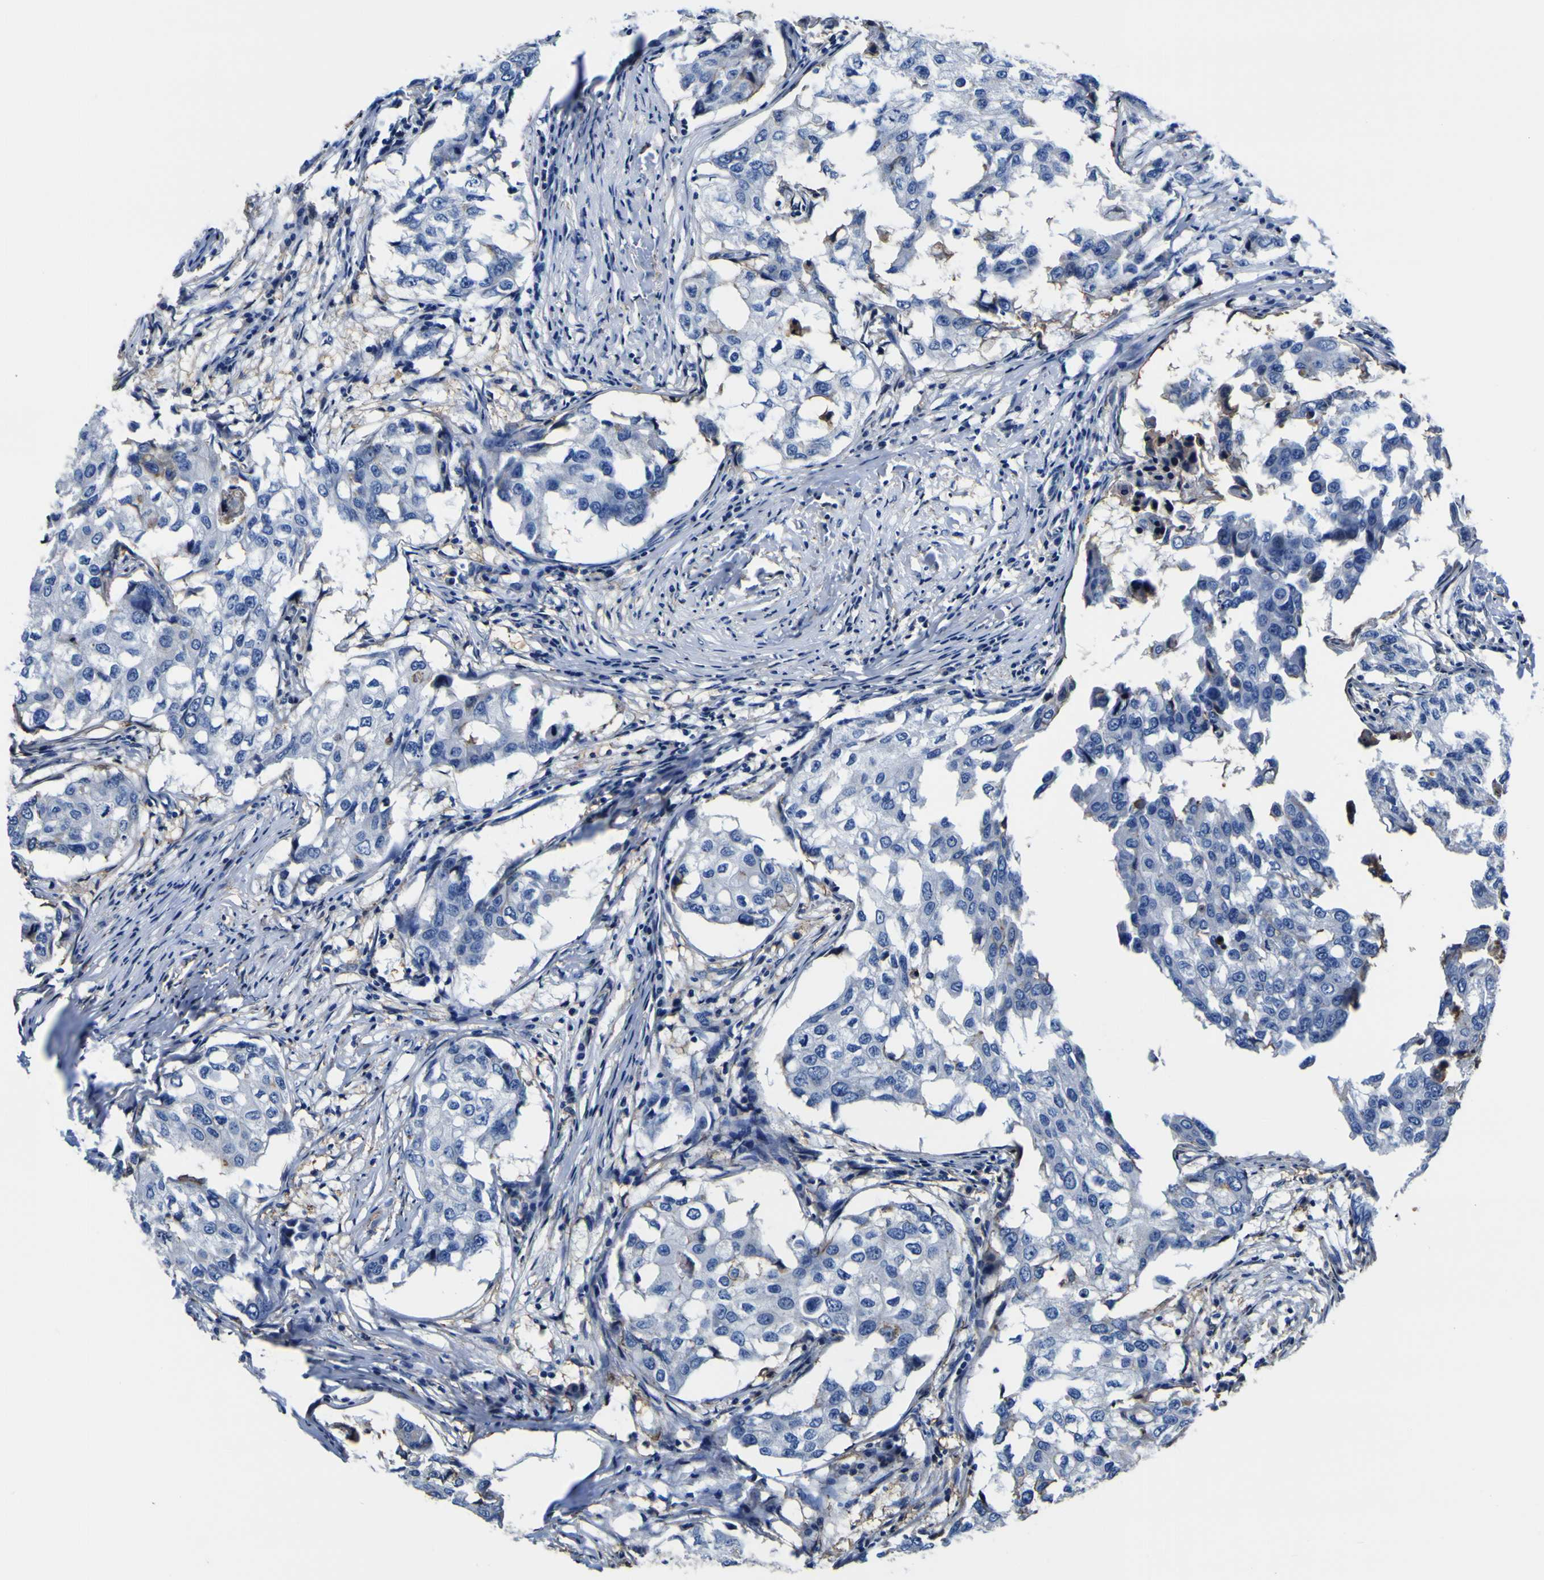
{"staining": {"intensity": "negative", "quantity": "none", "location": "none"}, "tissue": "breast cancer", "cell_type": "Tumor cells", "image_type": "cancer", "snomed": [{"axis": "morphology", "description": "Duct carcinoma"}, {"axis": "topography", "description": "Breast"}], "caption": "The immunohistochemistry histopathology image has no significant staining in tumor cells of breast invasive ductal carcinoma tissue. The staining is performed using DAB brown chromogen with nuclei counter-stained in using hematoxylin.", "gene": "PXDN", "patient": {"sex": "female", "age": 27}}